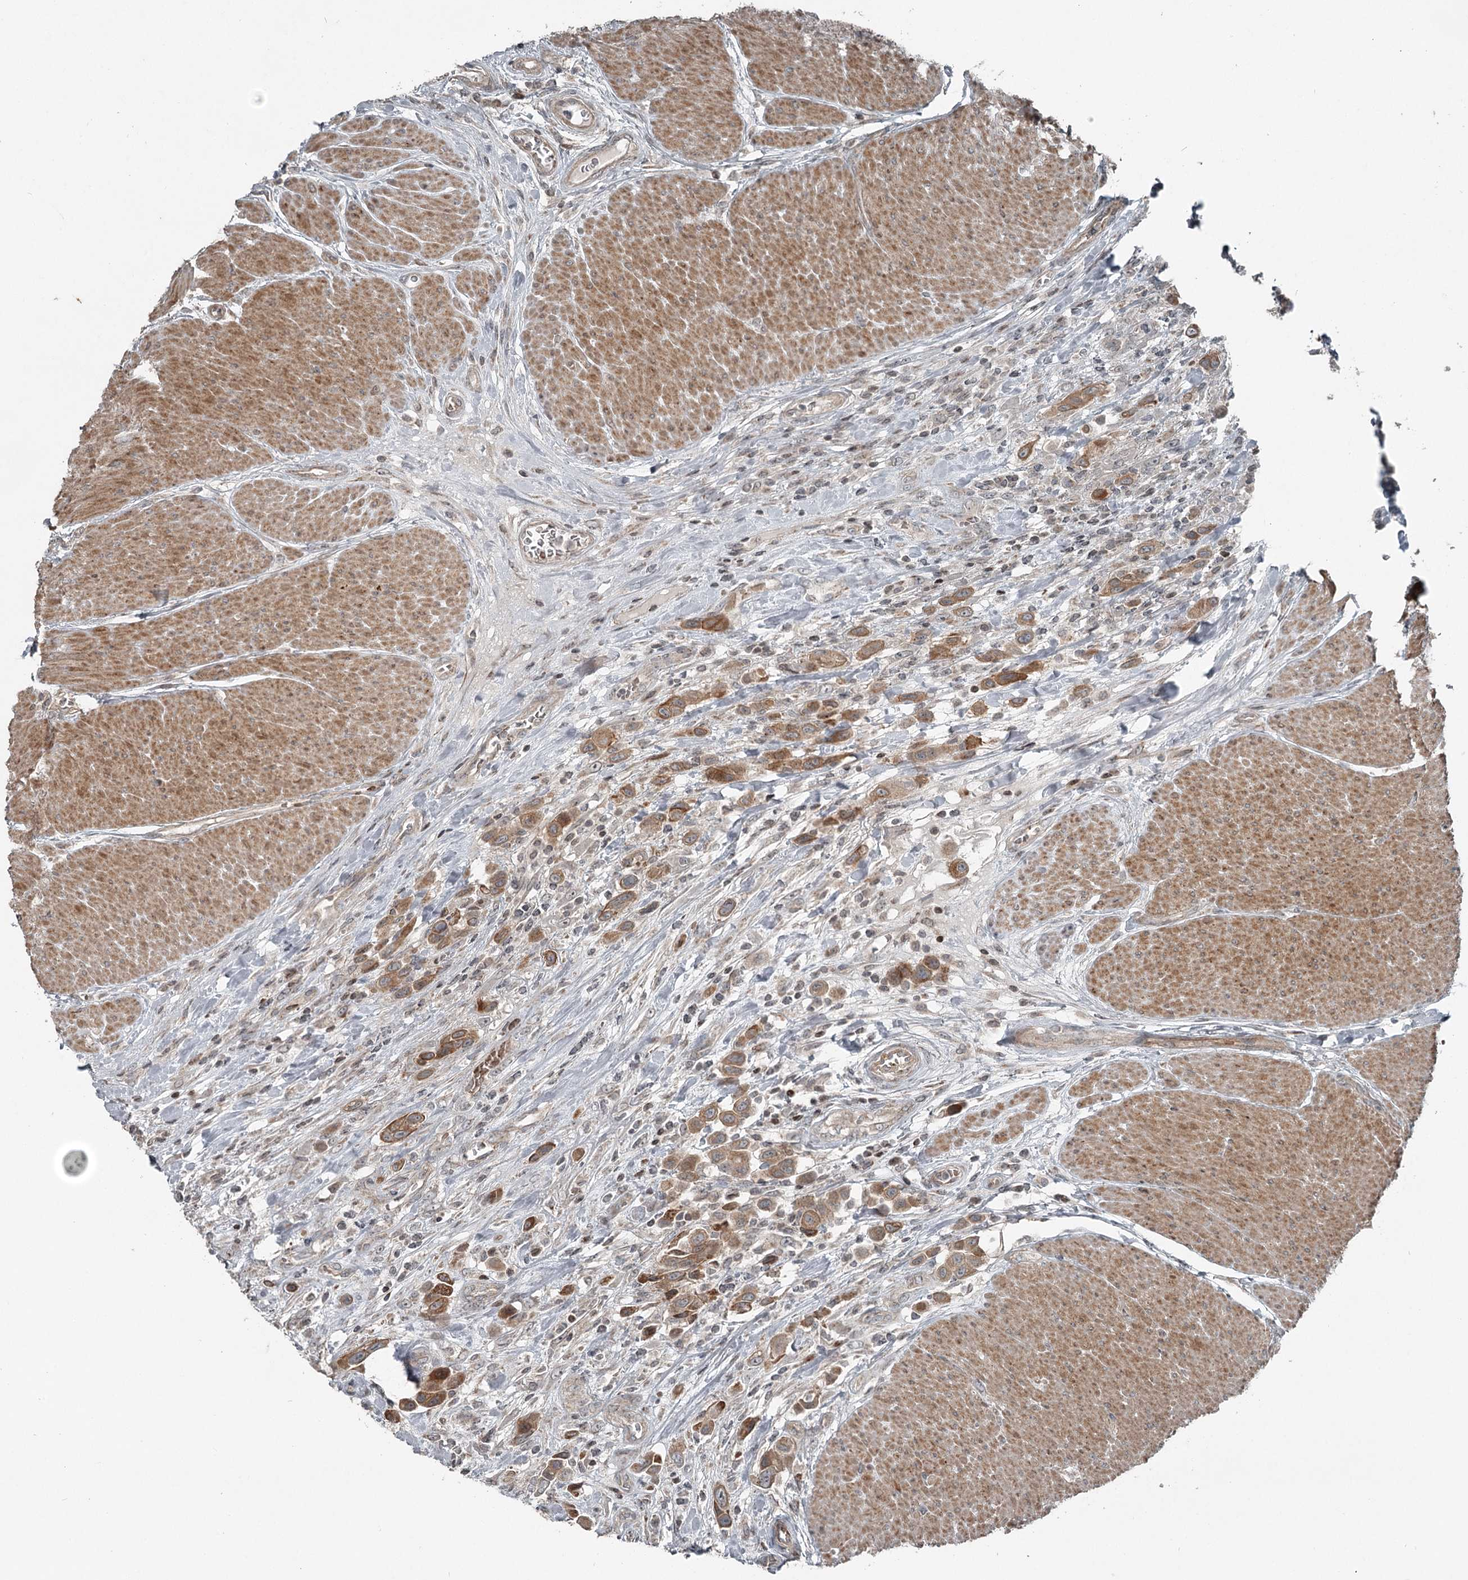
{"staining": {"intensity": "moderate", "quantity": ">75%", "location": "cytoplasmic/membranous"}, "tissue": "urothelial cancer", "cell_type": "Tumor cells", "image_type": "cancer", "snomed": [{"axis": "morphology", "description": "Urothelial carcinoma, High grade"}, {"axis": "topography", "description": "Urinary bladder"}], "caption": "Moderate cytoplasmic/membranous expression for a protein is present in about >75% of tumor cells of urothelial cancer using IHC.", "gene": "RASSF8", "patient": {"sex": "male", "age": 50}}